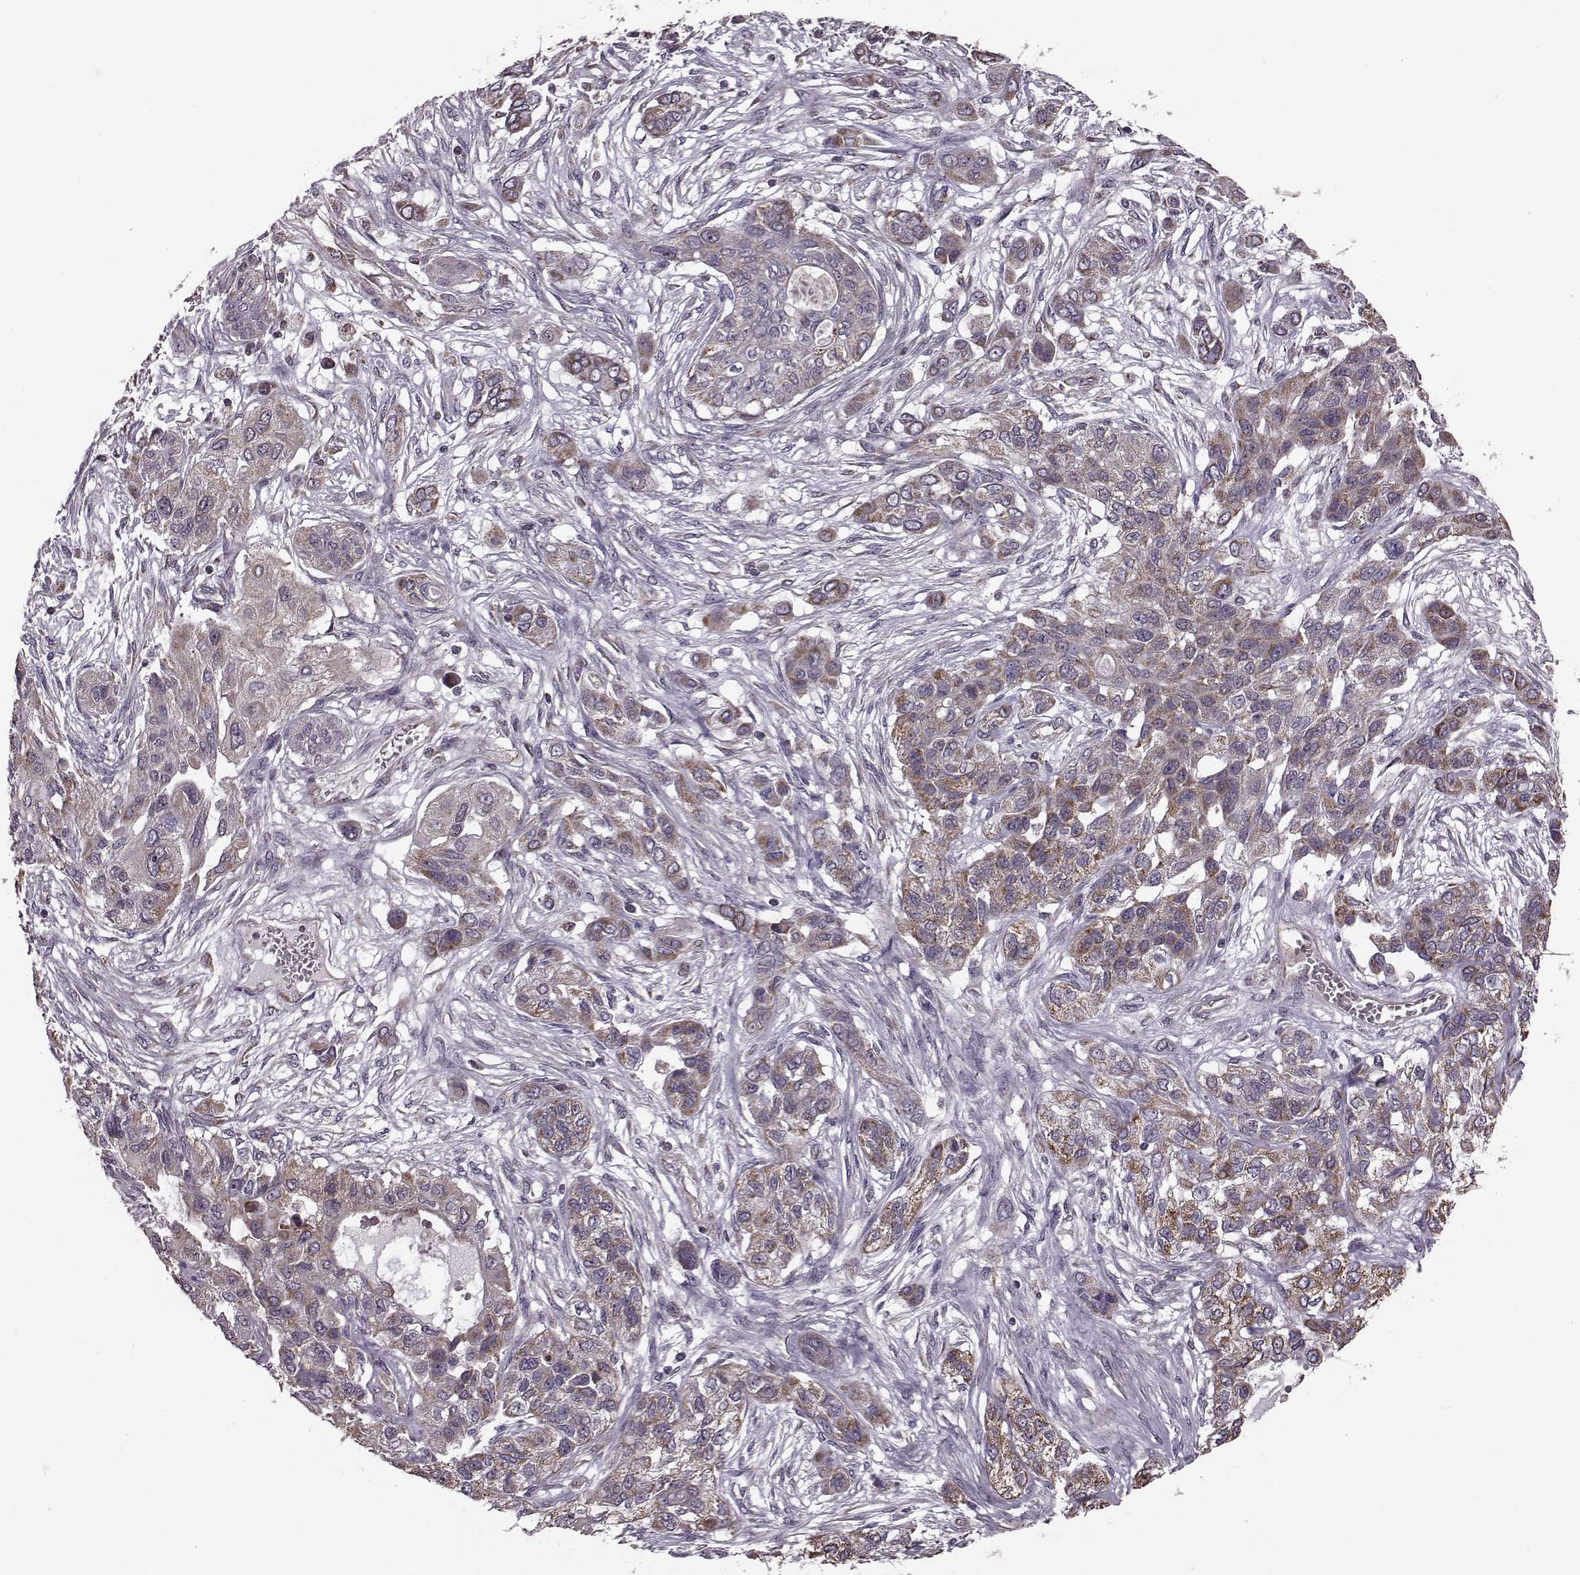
{"staining": {"intensity": "moderate", "quantity": ">75%", "location": "cytoplasmic/membranous"}, "tissue": "lung cancer", "cell_type": "Tumor cells", "image_type": "cancer", "snomed": [{"axis": "morphology", "description": "Squamous cell carcinoma, NOS"}, {"axis": "topography", "description": "Lung"}], "caption": "IHC (DAB (3,3'-diaminobenzidine)) staining of squamous cell carcinoma (lung) reveals moderate cytoplasmic/membranous protein staining in approximately >75% of tumor cells. (DAB IHC with brightfield microscopy, high magnification).", "gene": "PUDP", "patient": {"sex": "female", "age": 70}}